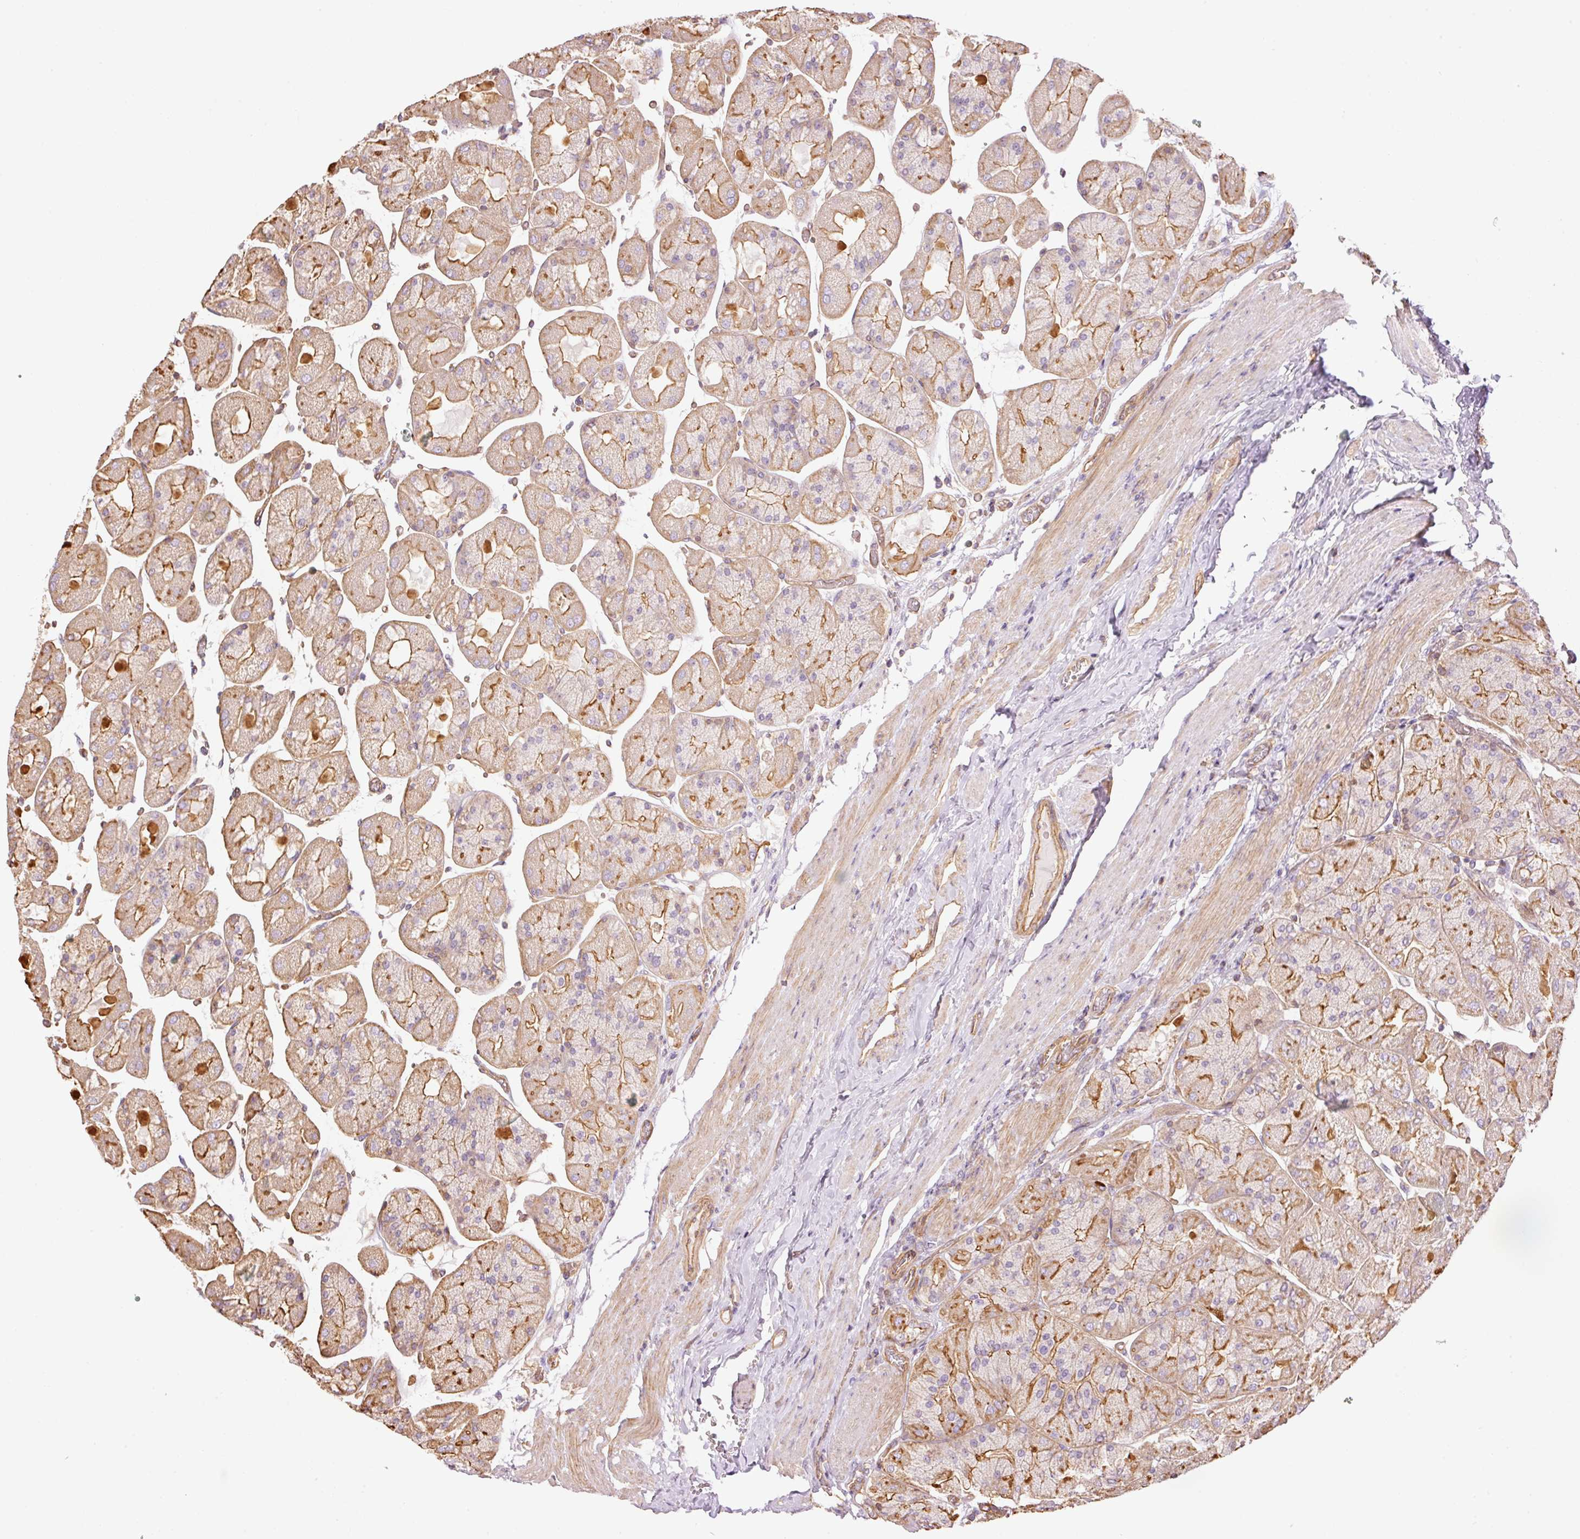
{"staining": {"intensity": "moderate", "quantity": "25%-75%", "location": "cytoplasmic/membranous"}, "tissue": "stomach", "cell_type": "Glandular cells", "image_type": "normal", "snomed": [{"axis": "morphology", "description": "Normal tissue, NOS"}, {"axis": "topography", "description": "Stomach"}], "caption": "Immunohistochemical staining of unremarkable stomach exhibits moderate cytoplasmic/membranous protein staining in approximately 25%-75% of glandular cells.", "gene": "PPP1R1B", "patient": {"sex": "female", "age": 61}}